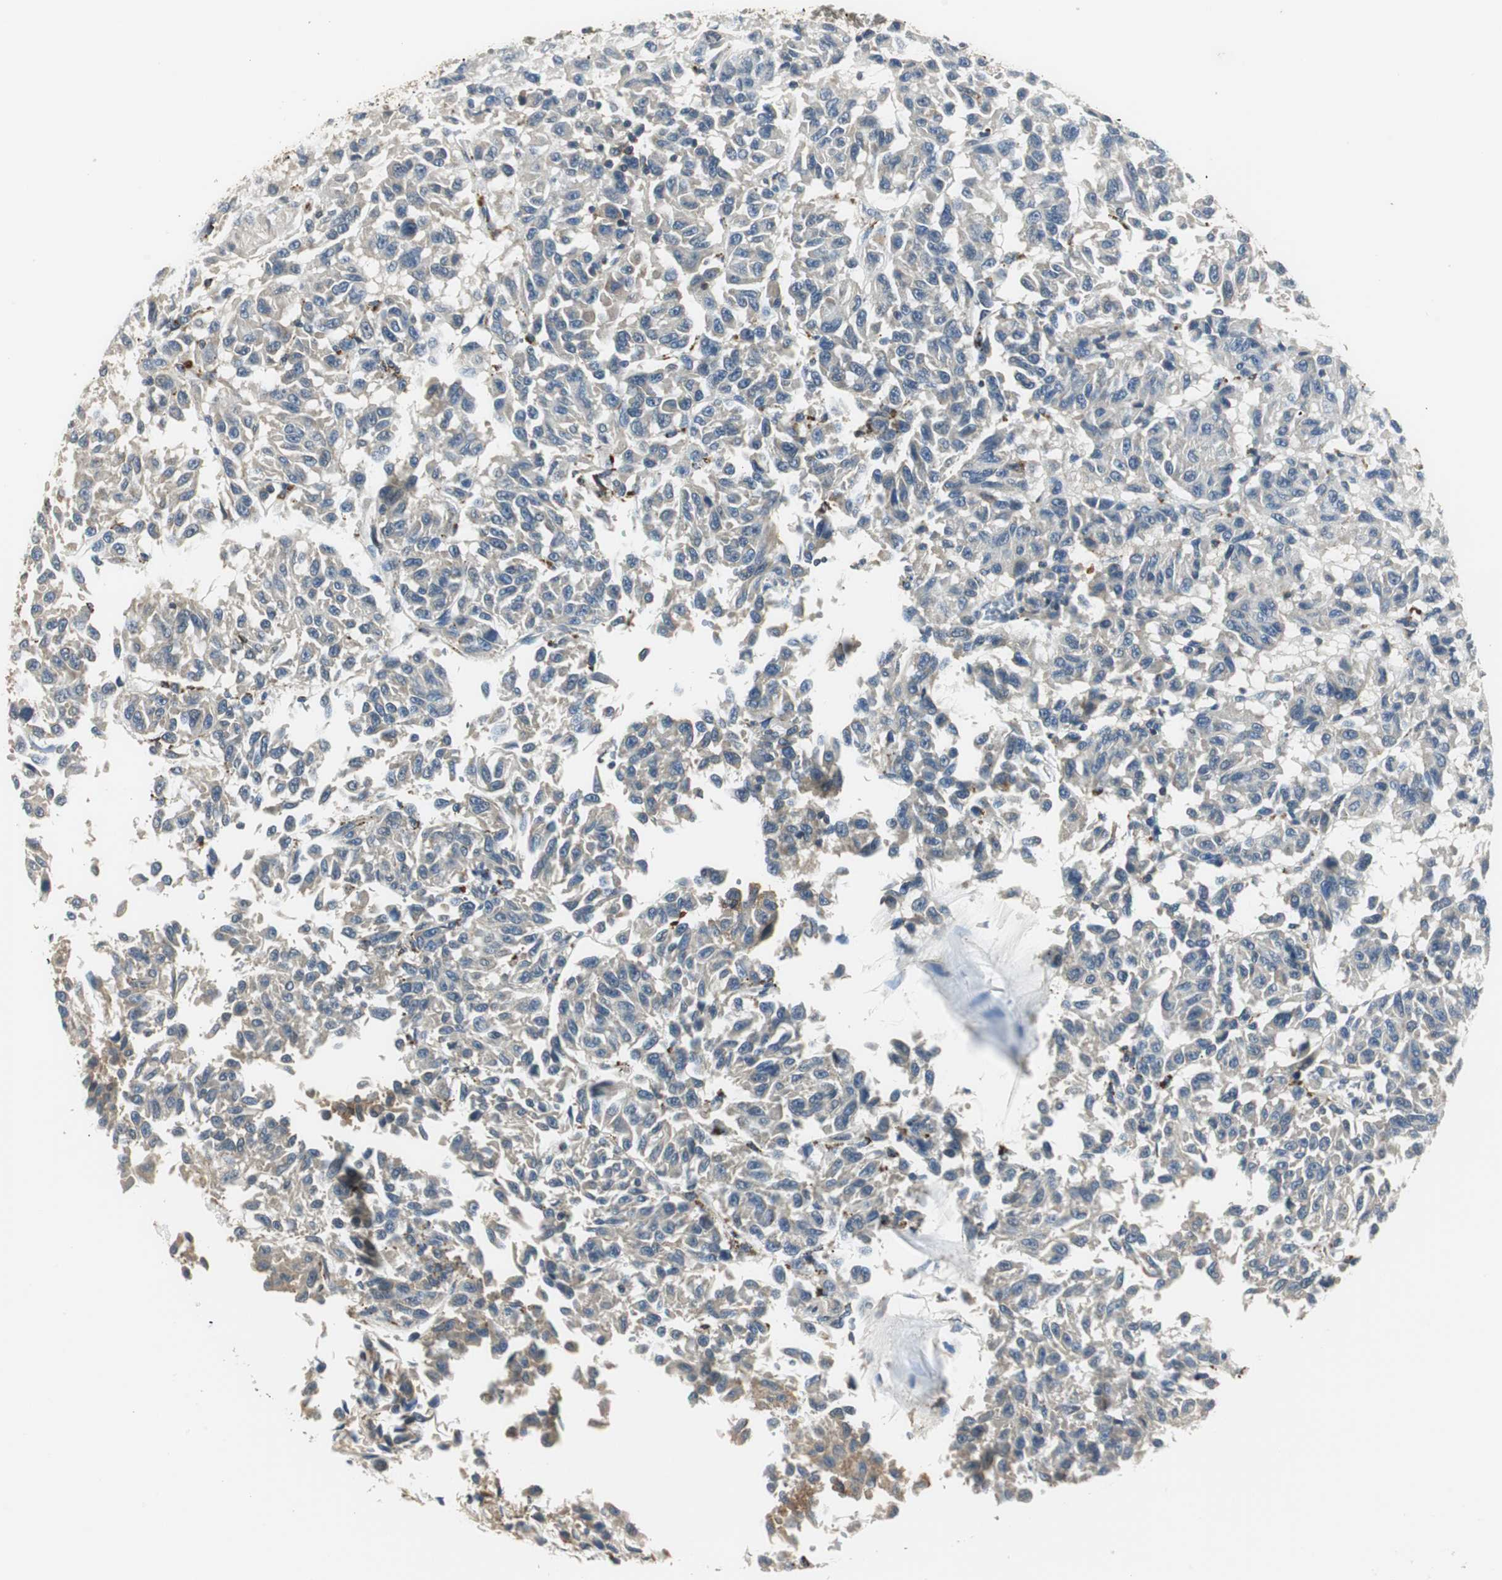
{"staining": {"intensity": "weak", "quantity": "<25%", "location": "cytoplasmic/membranous"}, "tissue": "melanoma", "cell_type": "Tumor cells", "image_type": "cancer", "snomed": [{"axis": "morphology", "description": "Malignant melanoma, Metastatic site"}, {"axis": "topography", "description": "Lung"}], "caption": "A micrograph of malignant melanoma (metastatic site) stained for a protein exhibits no brown staining in tumor cells.", "gene": "NIT1", "patient": {"sex": "male", "age": 64}}